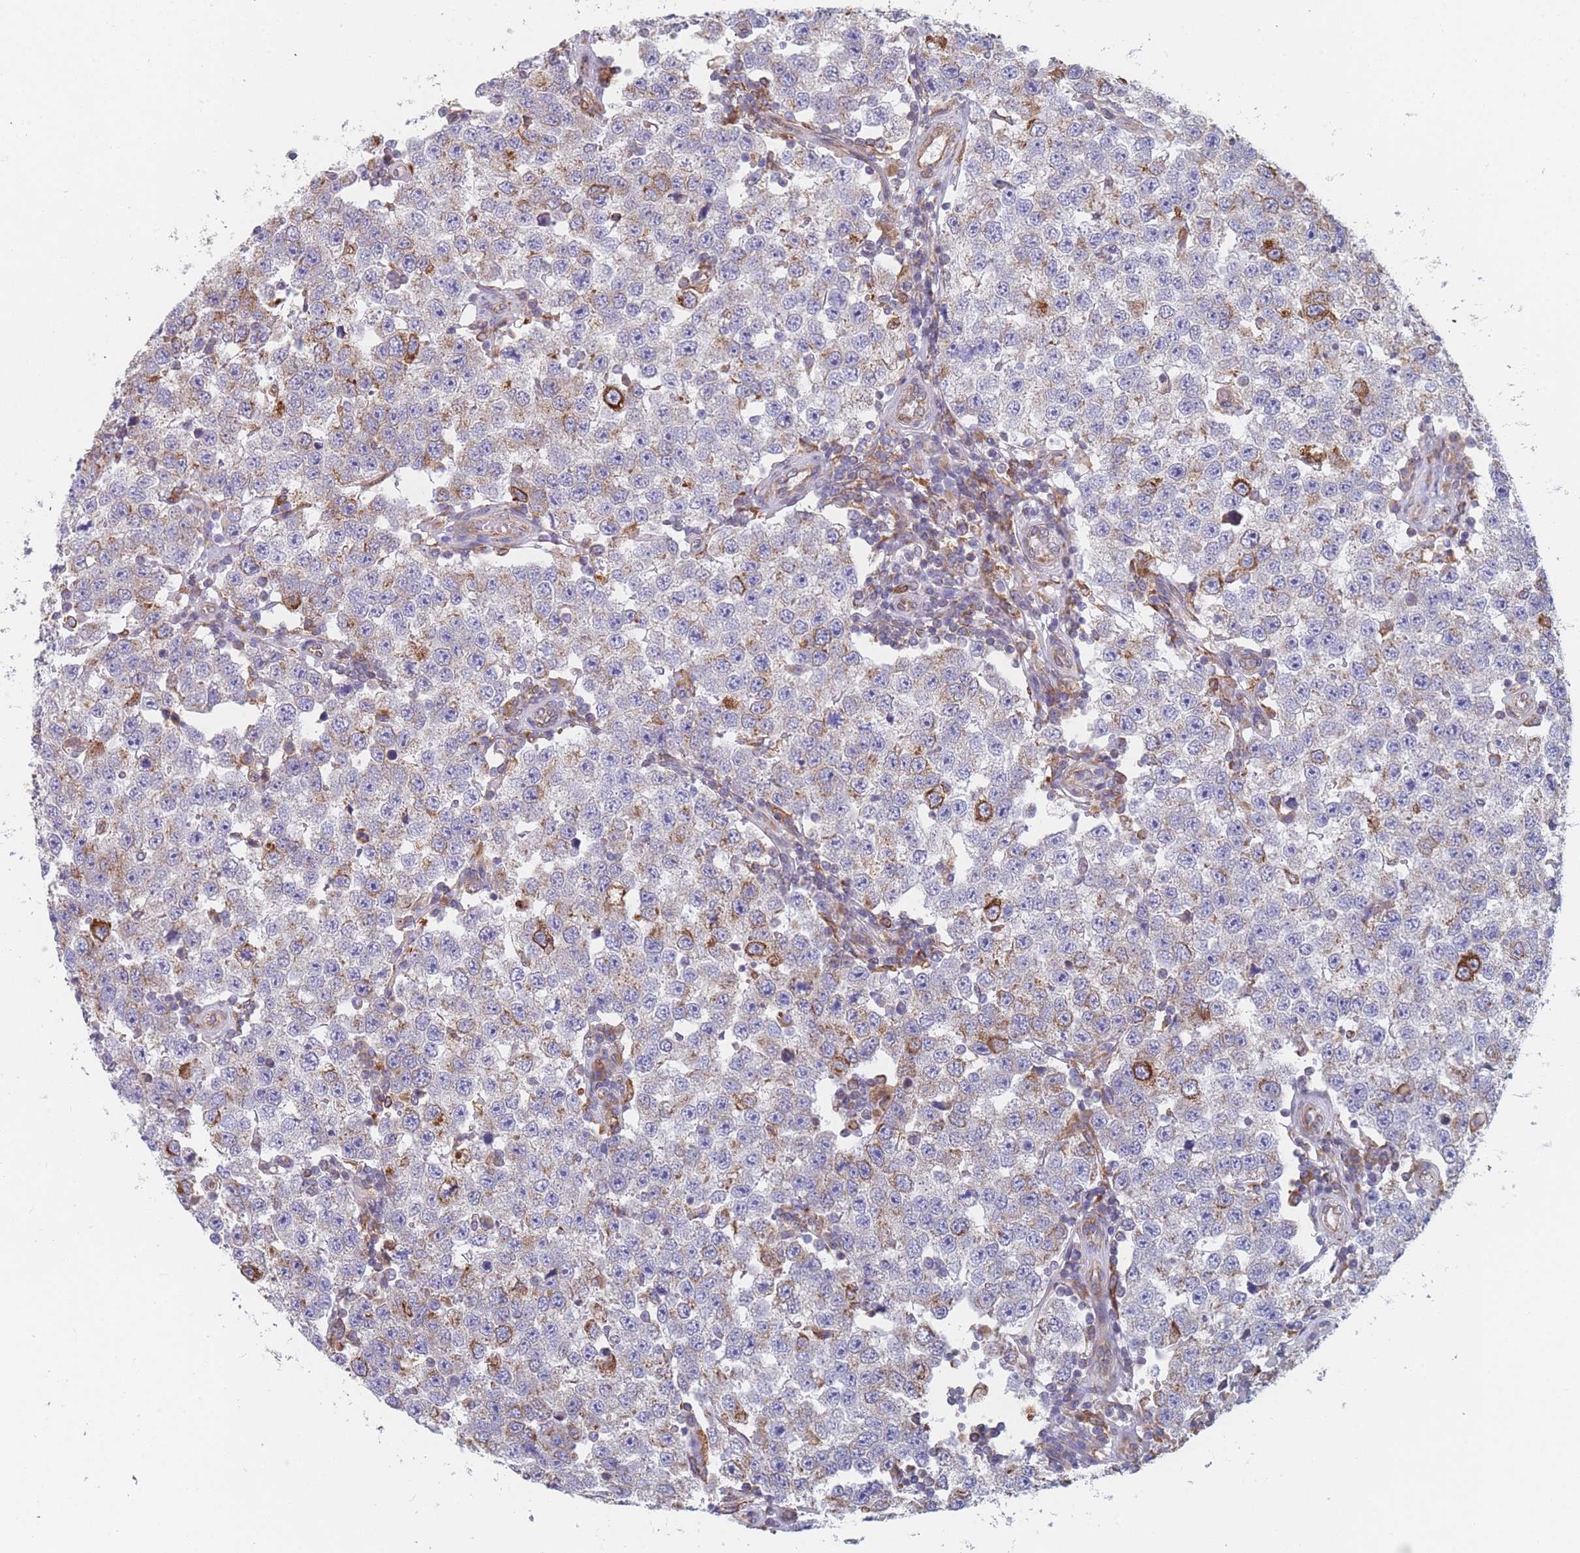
{"staining": {"intensity": "strong", "quantity": "<25%", "location": "cytoplasmic/membranous"}, "tissue": "testis cancer", "cell_type": "Tumor cells", "image_type": "cancer", "snomed": [{"axis": "morphology", "description": "Seminoma, NOS"}, {"axis": "topography", "description": "Testis"}], "caption": "A photomicrograph of human testis cancer stained for a protein exhibits strong cytoplasmic/membranous brown staining in tumor cells. The protein of interest is stained brown, and the nuclei are stained in blue (DAB (3,3'-diaminobenzidine) IHC with brightfield microscopy, high magnification).", "gene": "OR7C2", "patient": {"sex": "male", "age": 34}}